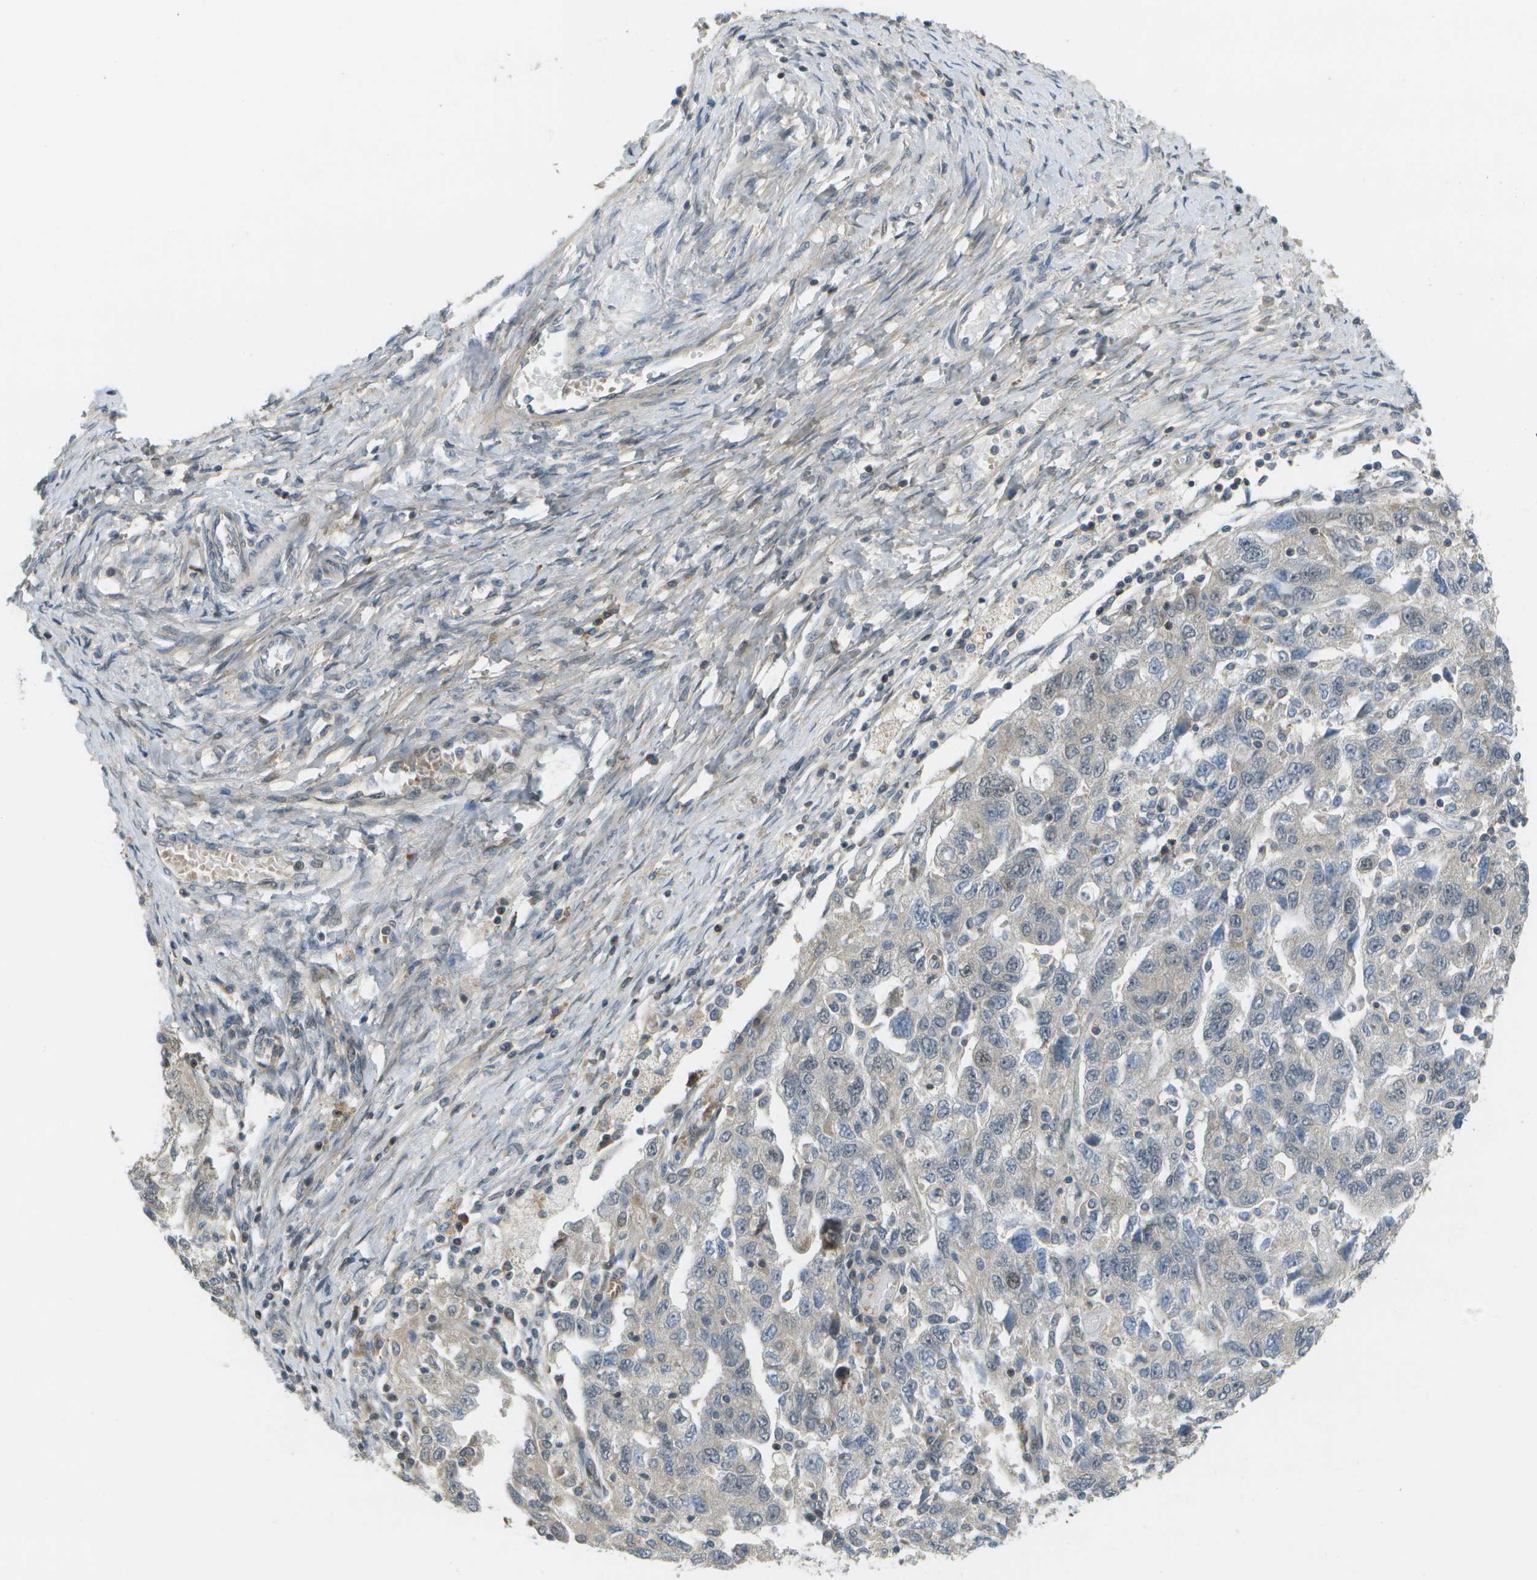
{"staining": {"intensity": "negative", "quantity": "none", "location": "none"}, "tissue": "ovarian cancer", "cell_type": "Tumor cells", "image_type": "cancer", "snomed": [{"axis": "morphology", "description": "Carcinoma, NOS"}, {"axis": "morphology", "description": "Cystadenocarcinoma, serous, NOS"}, {"axis": "topography", "description": "Ovary"}], "caption": "Immunohistochemical staining of human ovarian cancer (carcinoma) shows no significant positivity in tumor cells.", "gene": "WNK2", "patient": {"sex": "female", "age": 69}}